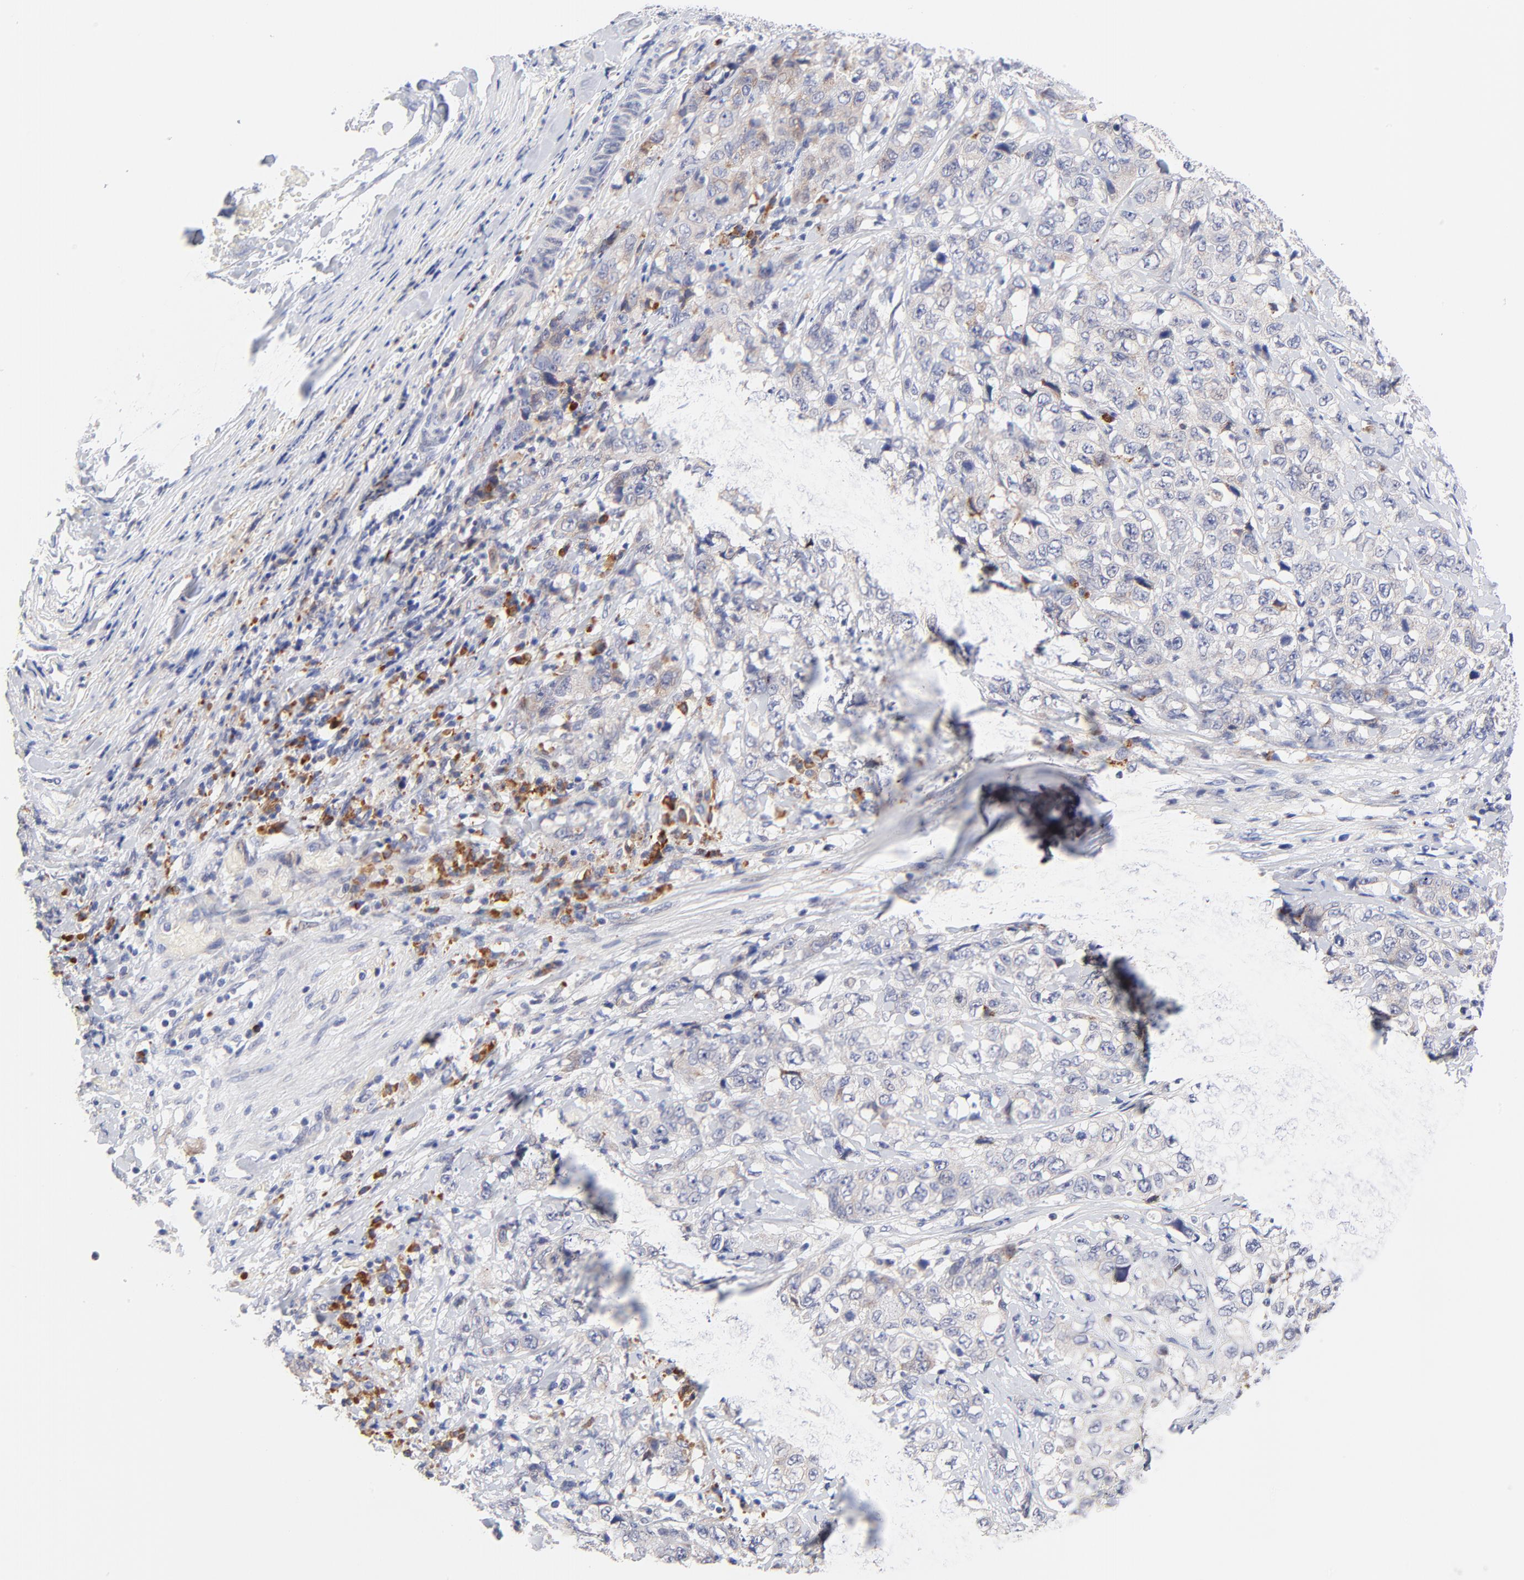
{"staining": {"intensity": "weak", "quantity": "25%-75%", "location": "cytoplasmic/membranous"}, "tissue": "stomach cancer", "cell_type": "Tumor cells", "image_type": "cancer", "snomed": [{"axis": "morphology", "description": "Adenocarcinoma, NOS"}, {"axis": "topography", "description": "Stomach"}], "caption": "There is low levels of weak cytoplasmic/membranous positivity in tumor cells of adenocarcinoma (stomach), as demonstrated by immunohistochemical staining (brown color).", "gene": "AFF2", "patient": {"sex": "male", "age": 48}}